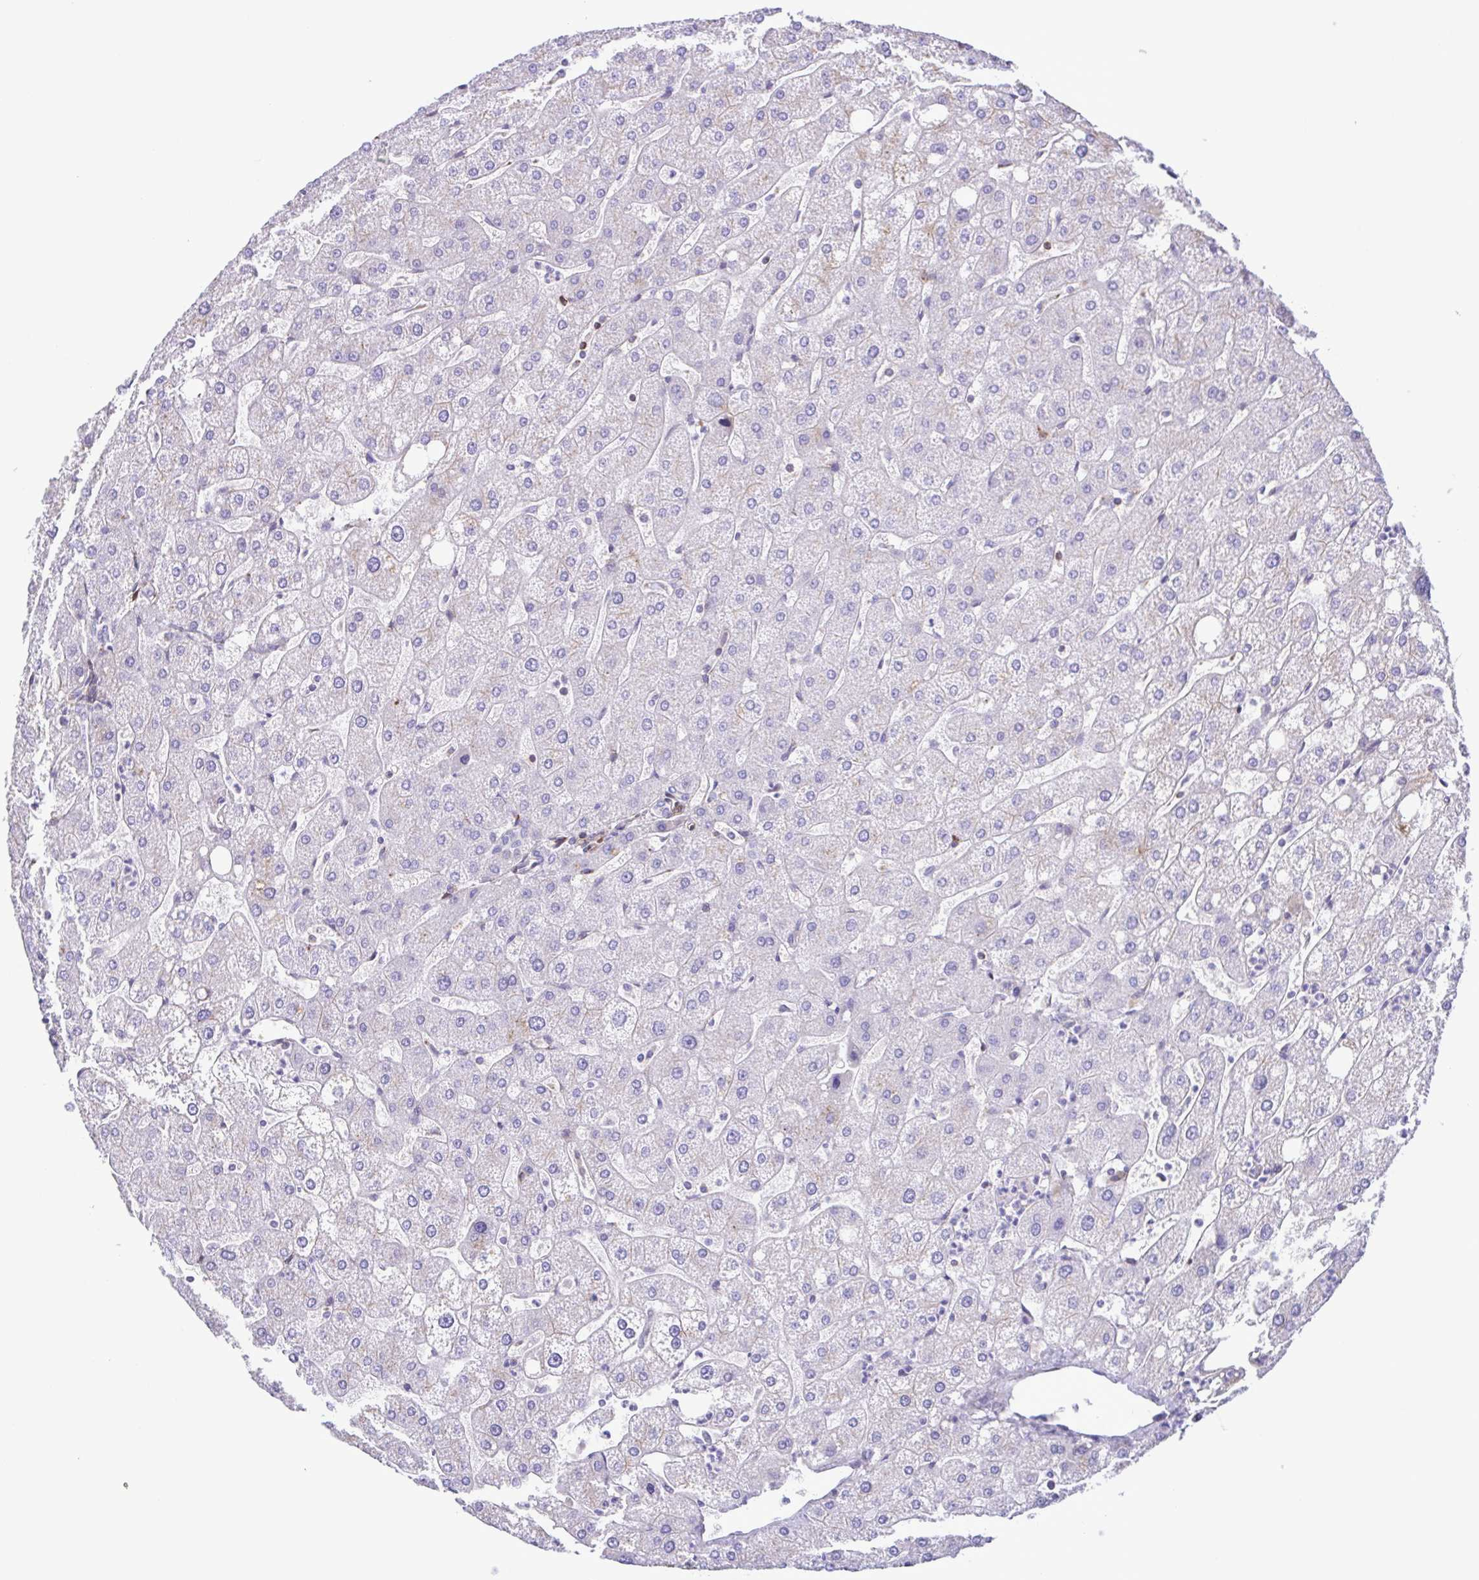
{"staining": {"intensity": "negative", "quantity": "none", "location": "none"}, "tissue": "liver", "cell_type": "Cholangiocytes", "image_type": "normal", "snomed": [{"axis": "morphology", "description": "Normal tissue, NOS"}, {"axis": "topography", "description": "Liver"}], "caption": "An immunohistochemistry (IHC) micrograph of benign liver is shown. There is no staining in cholangiocytes of liver.", "gene": "FLT1", "patient": {"sex": "male", "age": 67}}